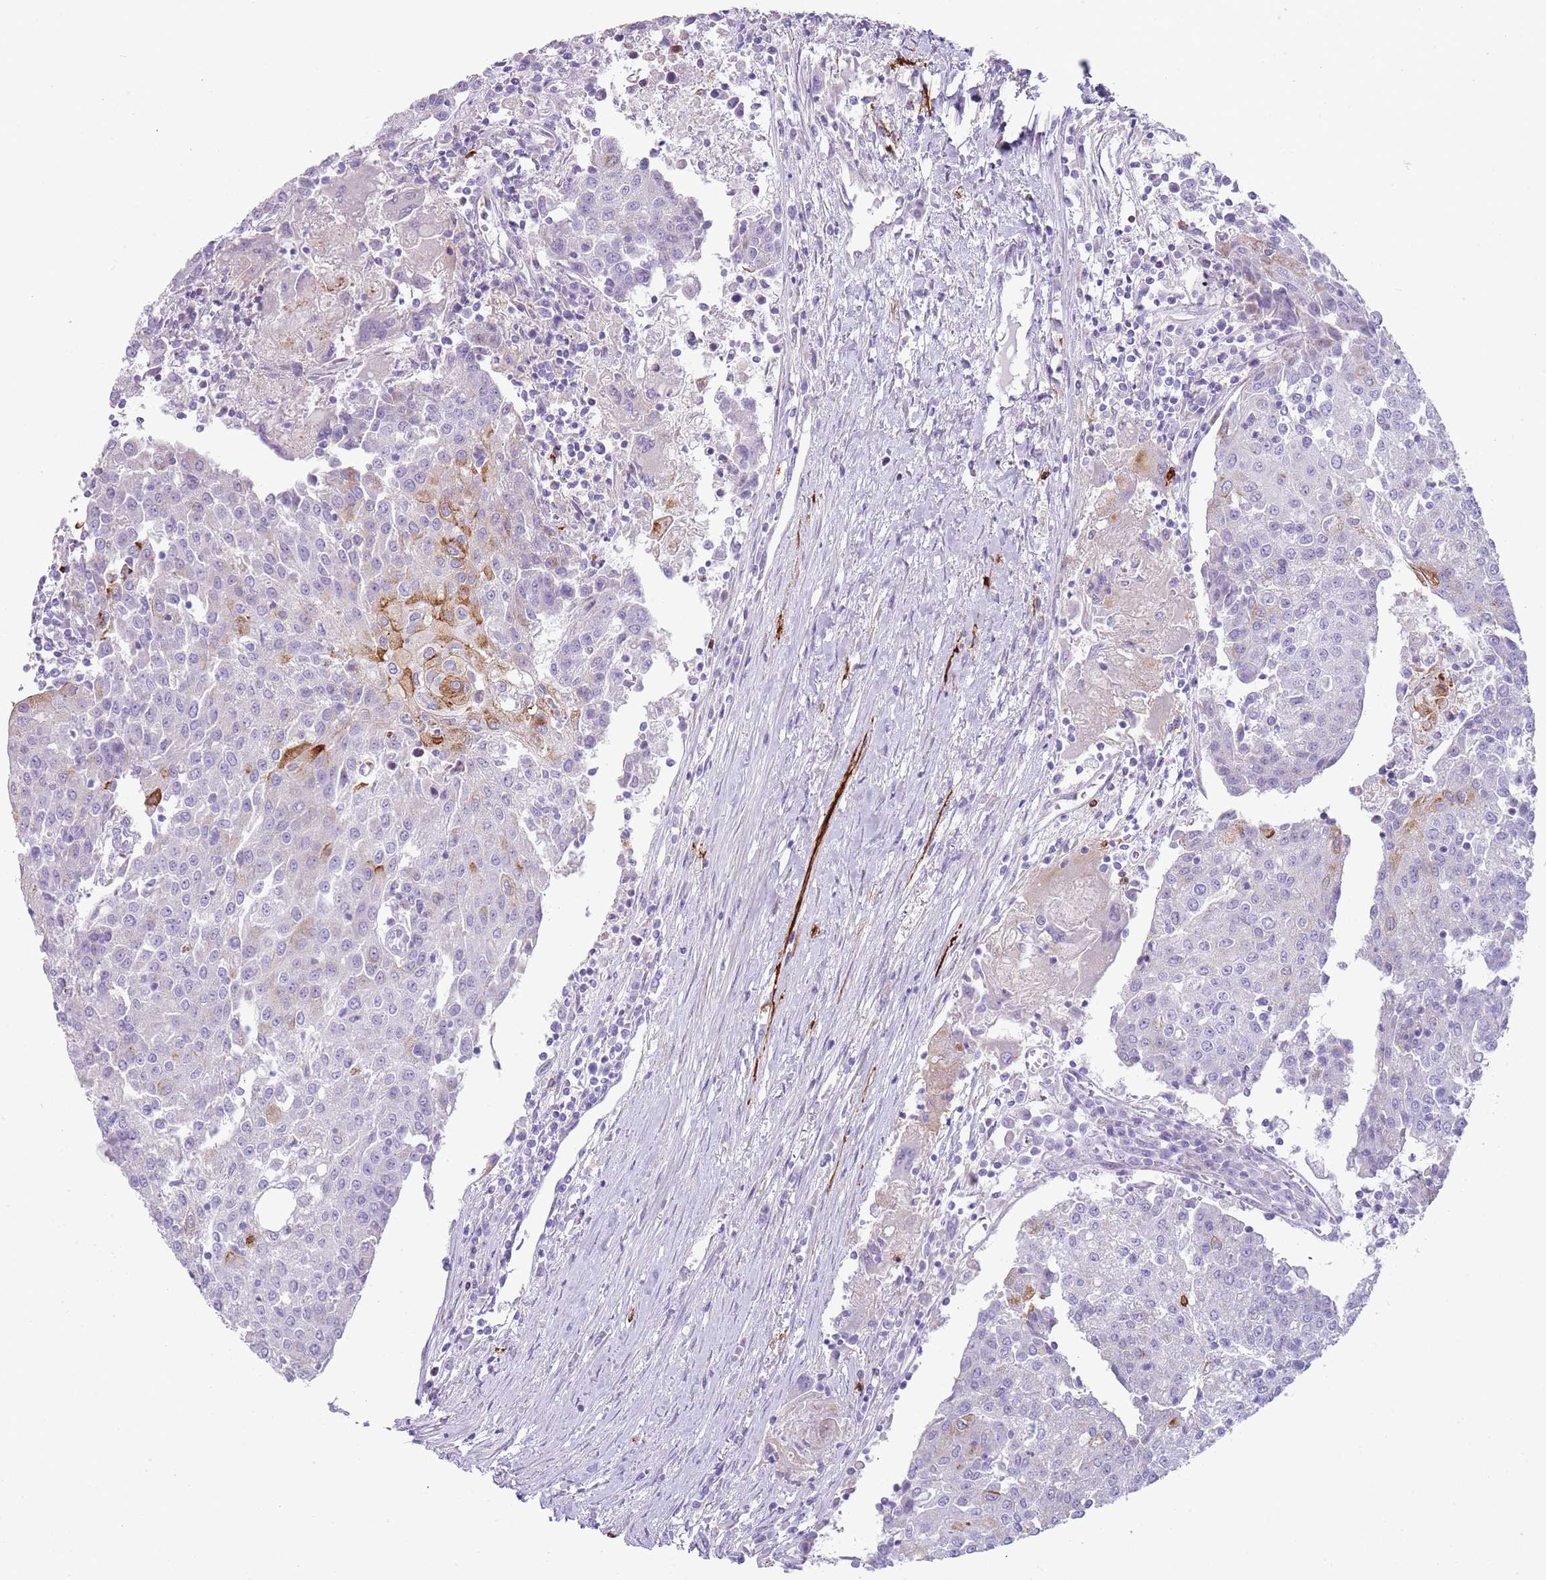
{"staining": {"intensity": "negative", "quantity": "none", "location": "none"}, "tissue": "urothelial cancer", "cell_type": "Tumor cells", "image_type": "cancer", "snomed": [{"axis": "morphology", "description": "Urothelial carcinoma, High grade"}, {"axis": "topography", "description": "Urinary bladder"}], "caption": "Immunohistochemical staining of human high-grade urothelial carcinoma demonstrates no significant positivity in tumor cells.", "gene": "CD177", "patient": {"sex": "female", "age": 85}}